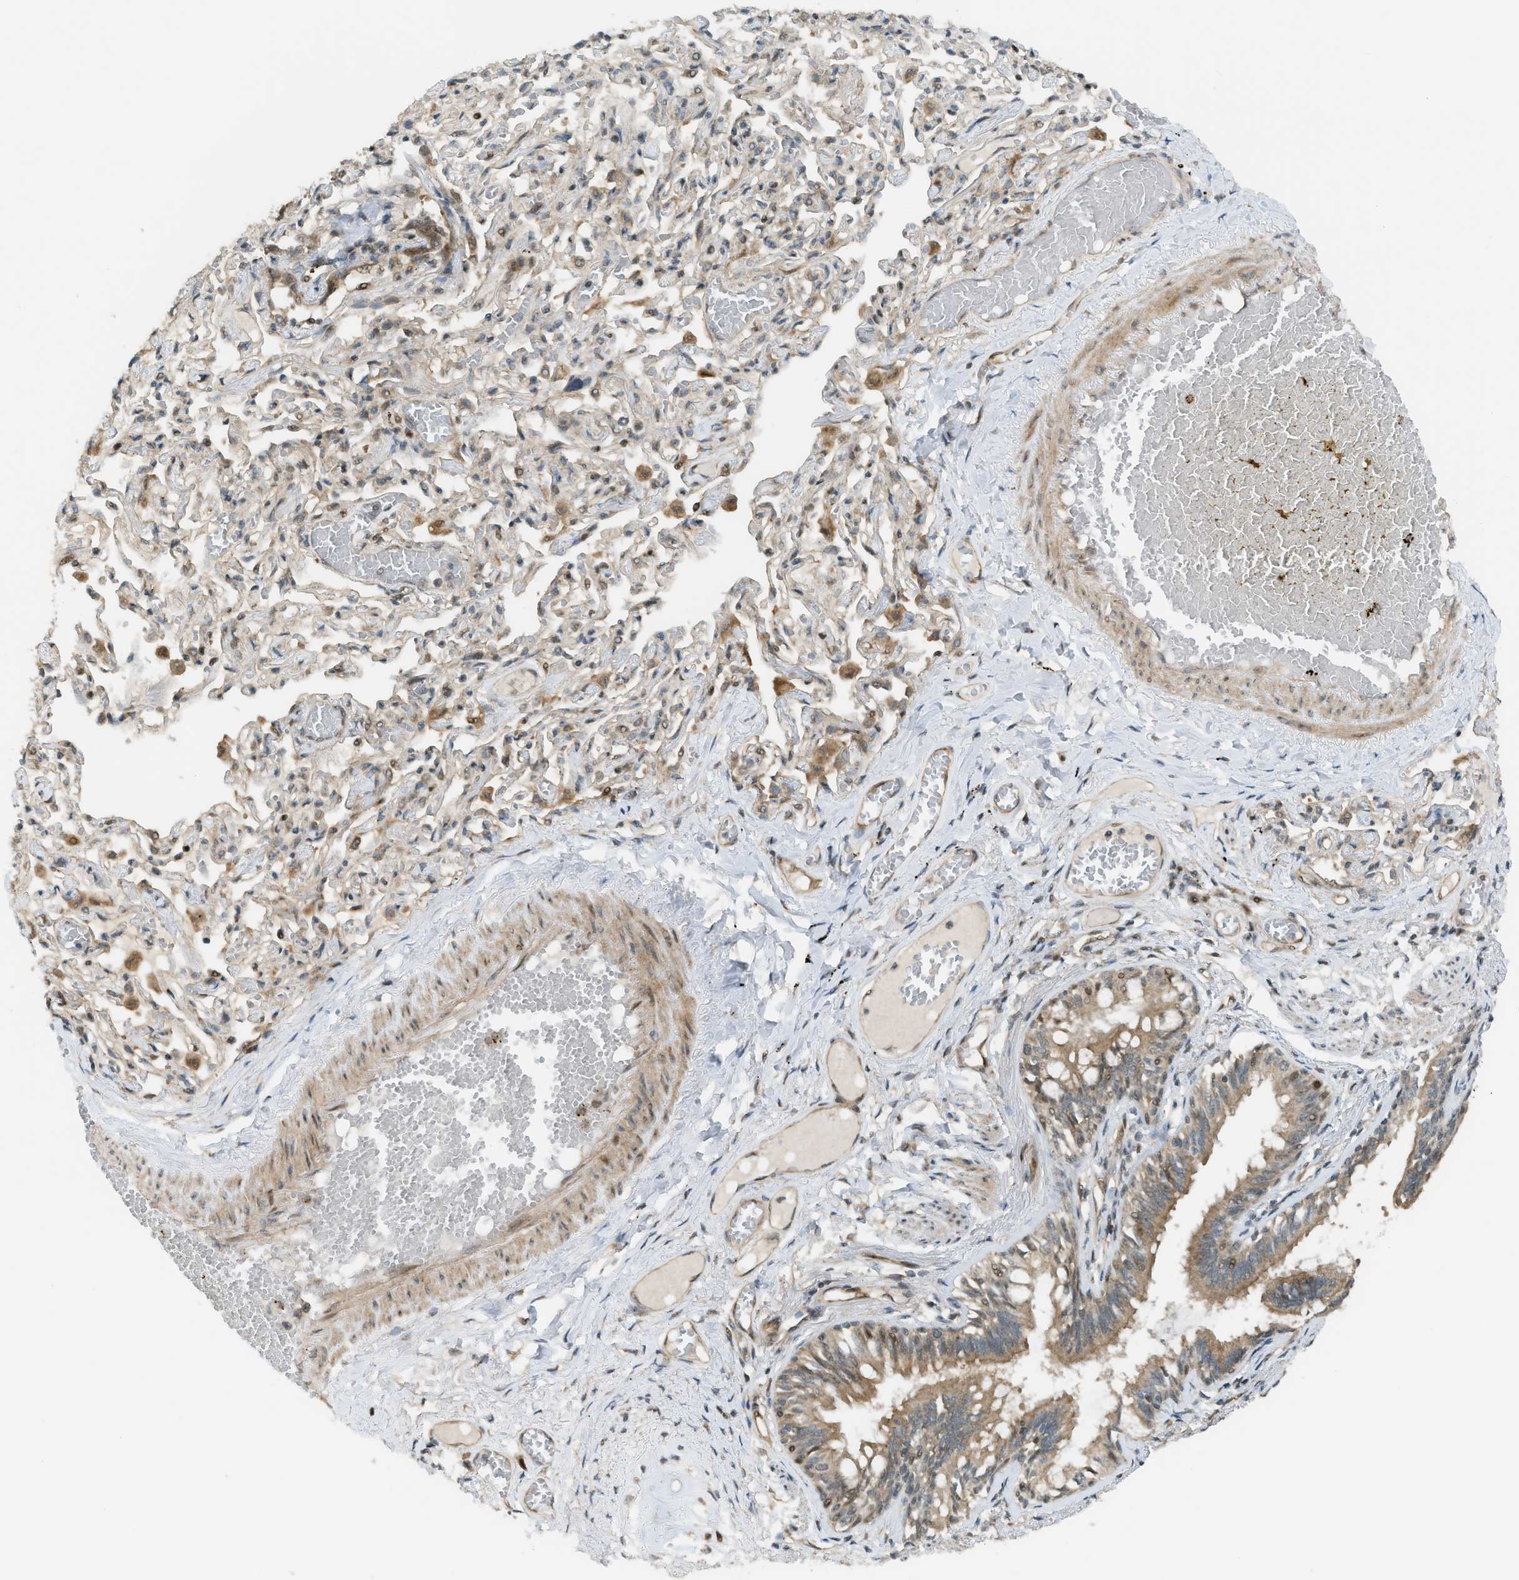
{"staining": {"intensity": "moderate", "quantity": ">75%", "location": "cytoplasmic/membranous"}, "tissue": "bronchus", "cell_type": "Respiratory epithelial cells", "image_type": "normal", "snomed": [{"axis": "morphology", "description": "Normal tissue, NOS"}, {"axis": "morphology", "description": "Inflammation, NOS"}, {"axis": "topography", "description": "Cartilage tissue"}, {"axis": "topography", "description": "Lung"}], "caption": "Immunohistochemistry image of unremarkable human bronchus stained for a protein (brown), which demonstrates medium levels of moderate cytoplasmic/membranous expression in about >75% of respiratory epithelial cells.", "gene": "CCDC186", "patient": {"sex": "male", "age": 71}}